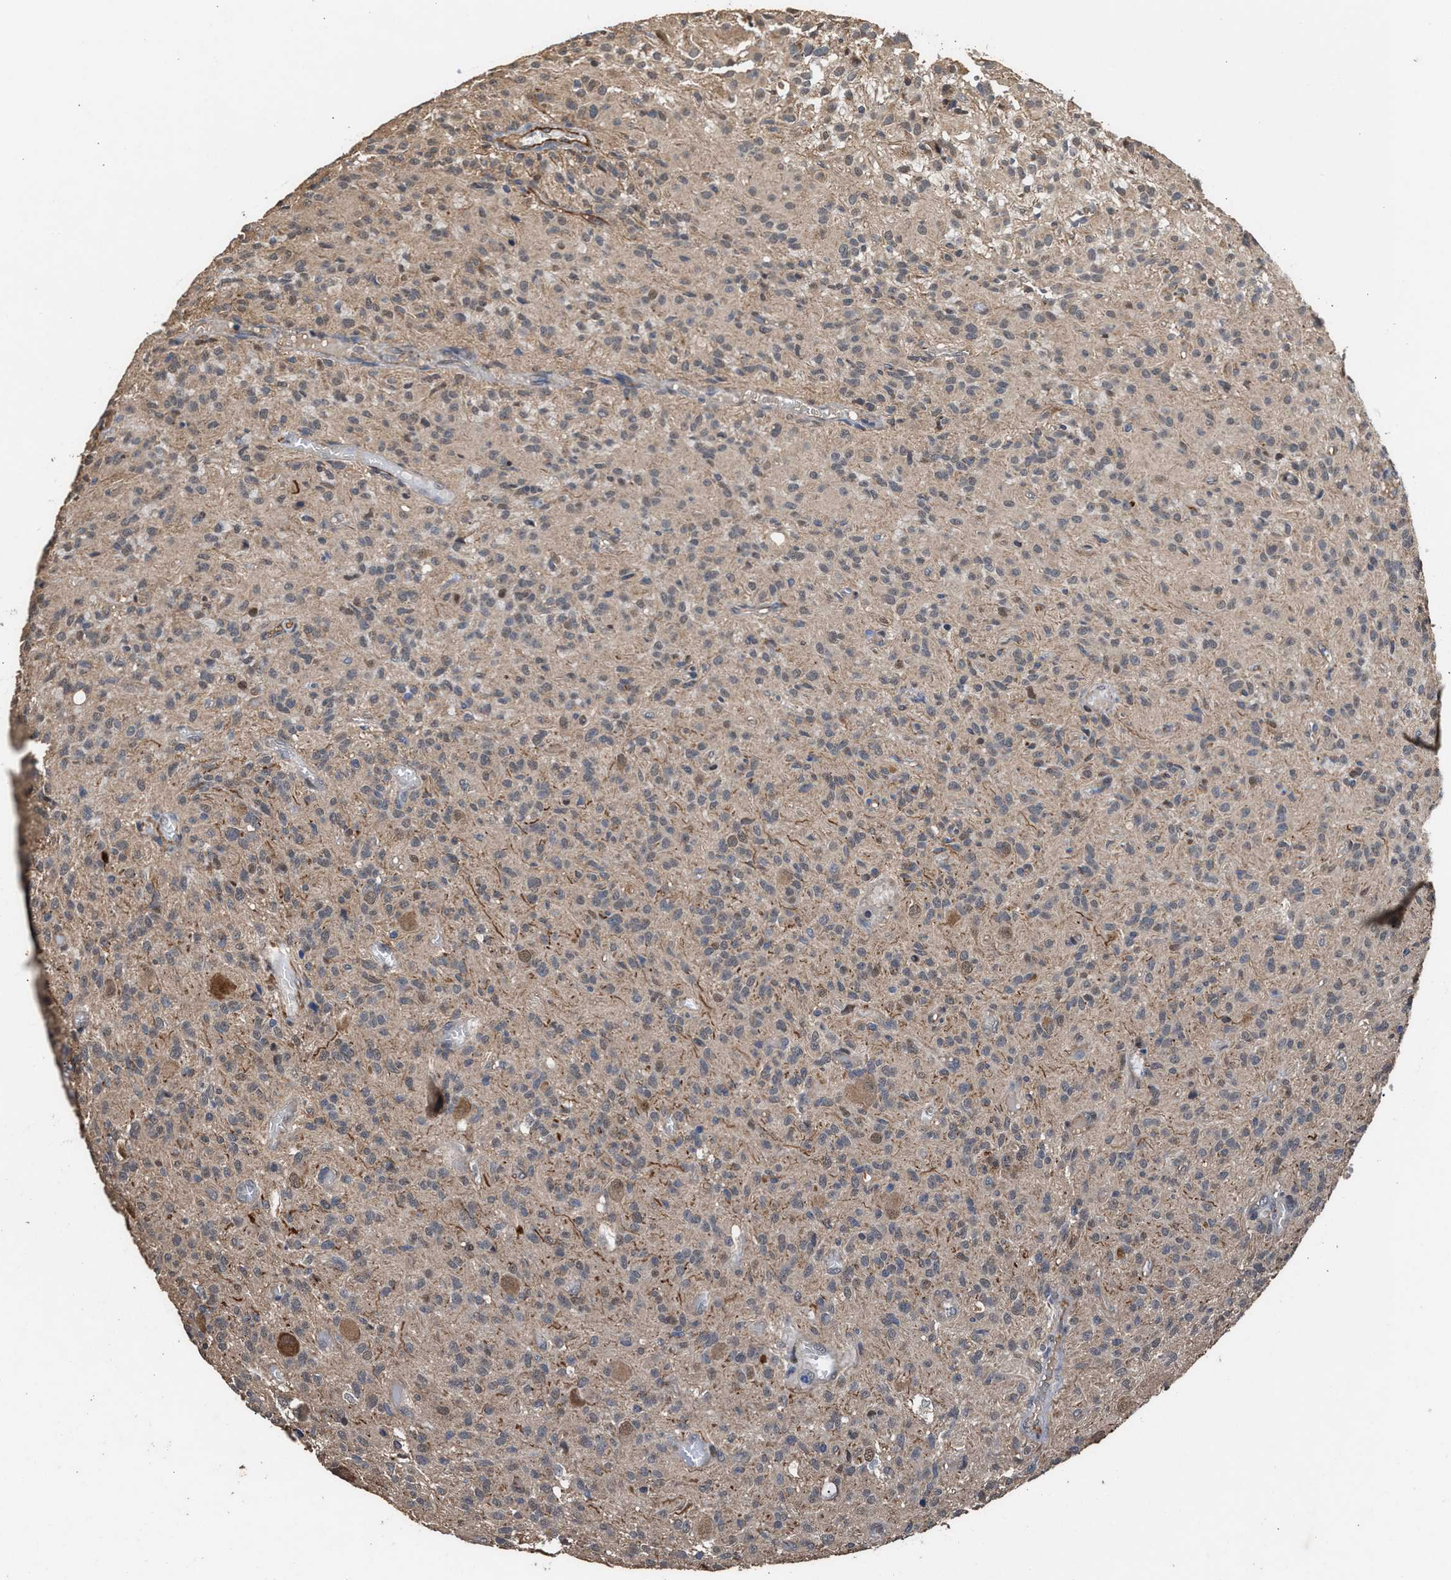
{"staining": {"intensity": "weak", "quantity": "<25%", "location": "cytoplasmic/membranous"}, "tissue": "glioma", "cell_type": "Tumor cells", "image_type": "cancer", "snomed": [{"axis": "morphology", "description": "Glioma, malignant, High grade"}, {"axis": "topography", "description": "Brain"}], "caption": "High power microscopy photomicrograph of an immunohistochemistry (IHC) image of glioma, revealing no significant expression in tumor cells.", "gene": "ZNHIT6", "patient": {"sex": "female", "age": 59}}